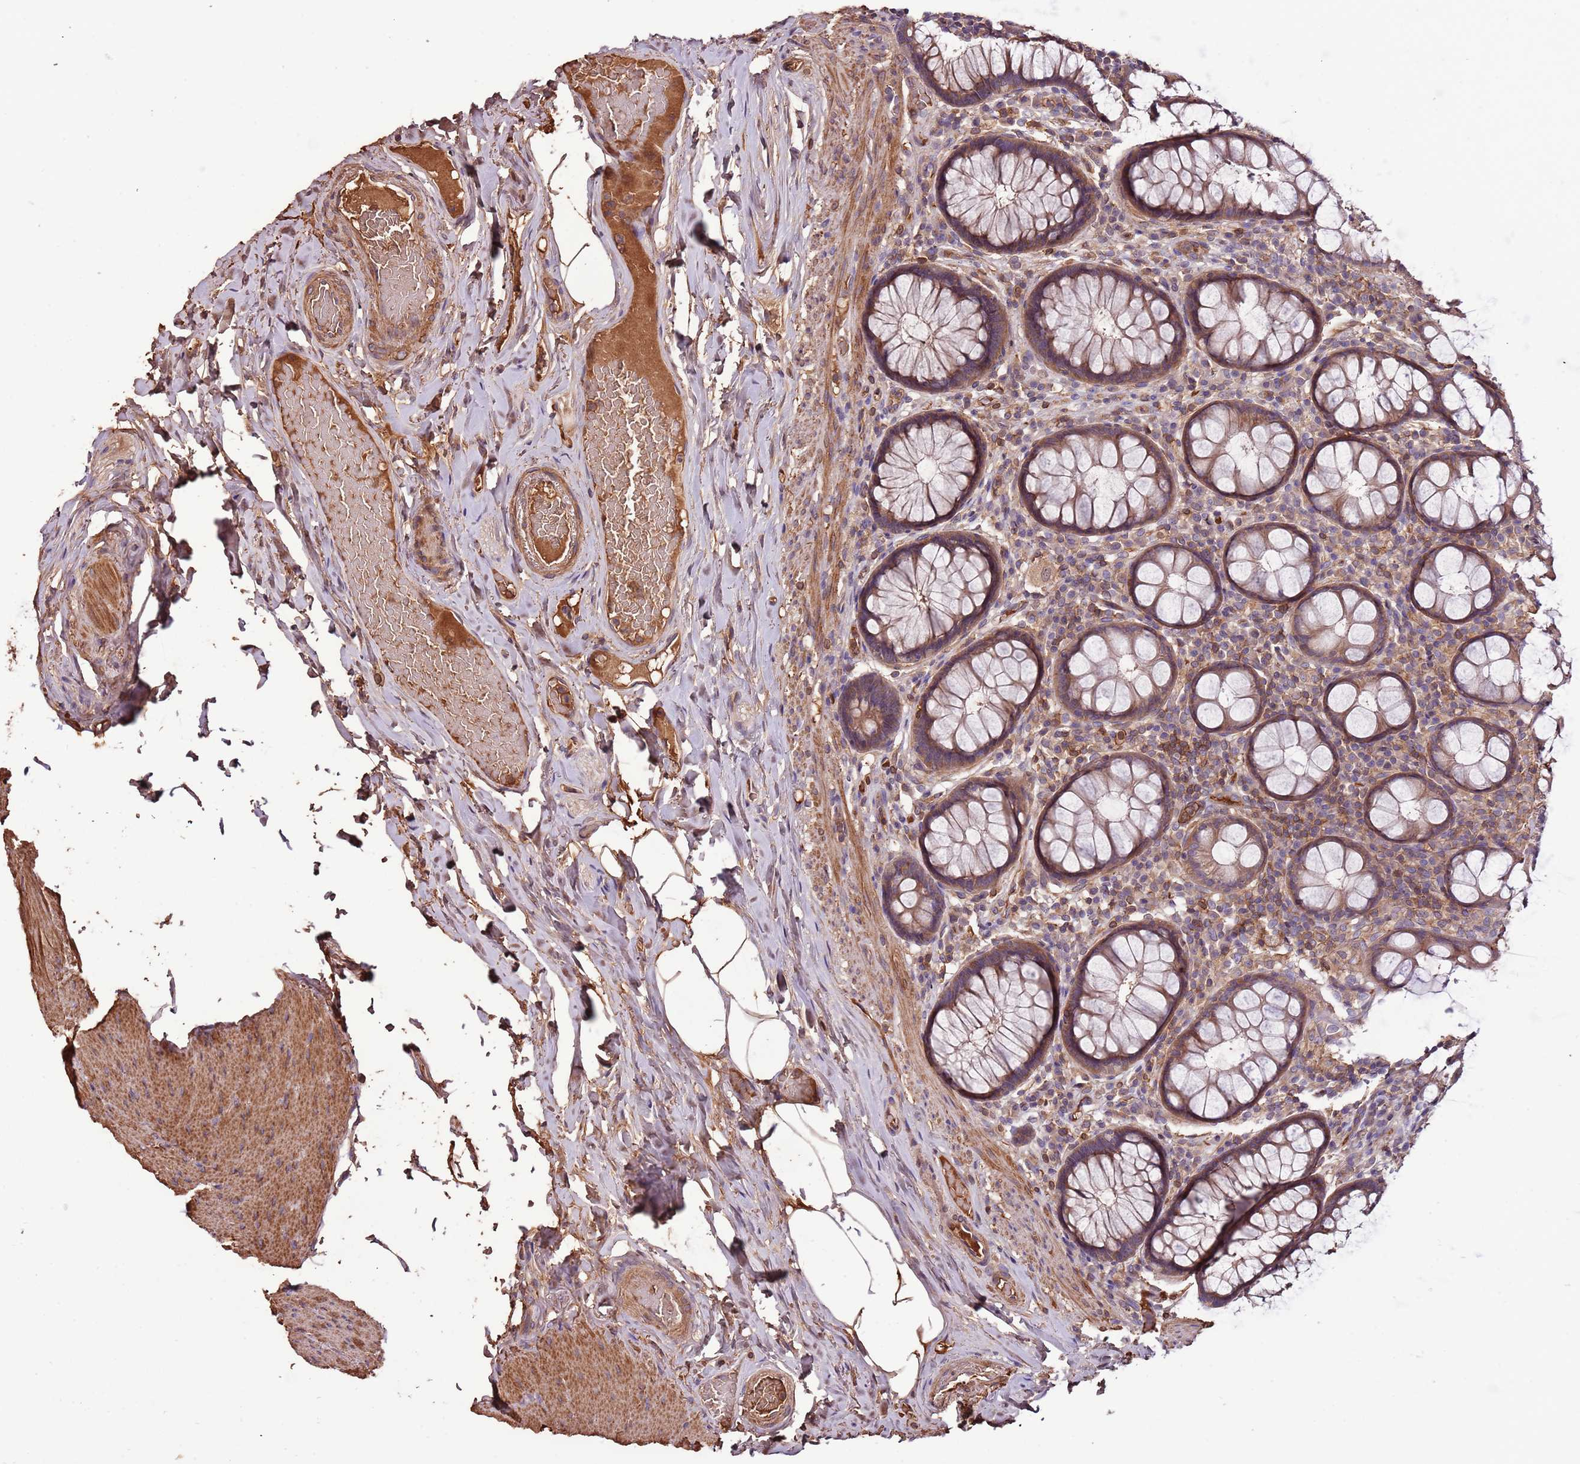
{"staining": {"intensity": "moderate", "quantity": ">75%", "location": "cytoplasmic/membranous"}, "tissue": "rectum", "cell_type": "Glandular cells", "image_type": "normal", "snomed": [{"axis": "morphology", "description": "Normal tissue, NOS"}, {"axis": "topography", "description": "Rectum"}], "caption": "A high-resolution histopathology image shows IHC staining of normal rectum, which shows moderate cytoplasmic/membranous expression in approximately >75% of glandular cells.", "gene": "DENR", "patient": {"sex": "male", "age": 83}}